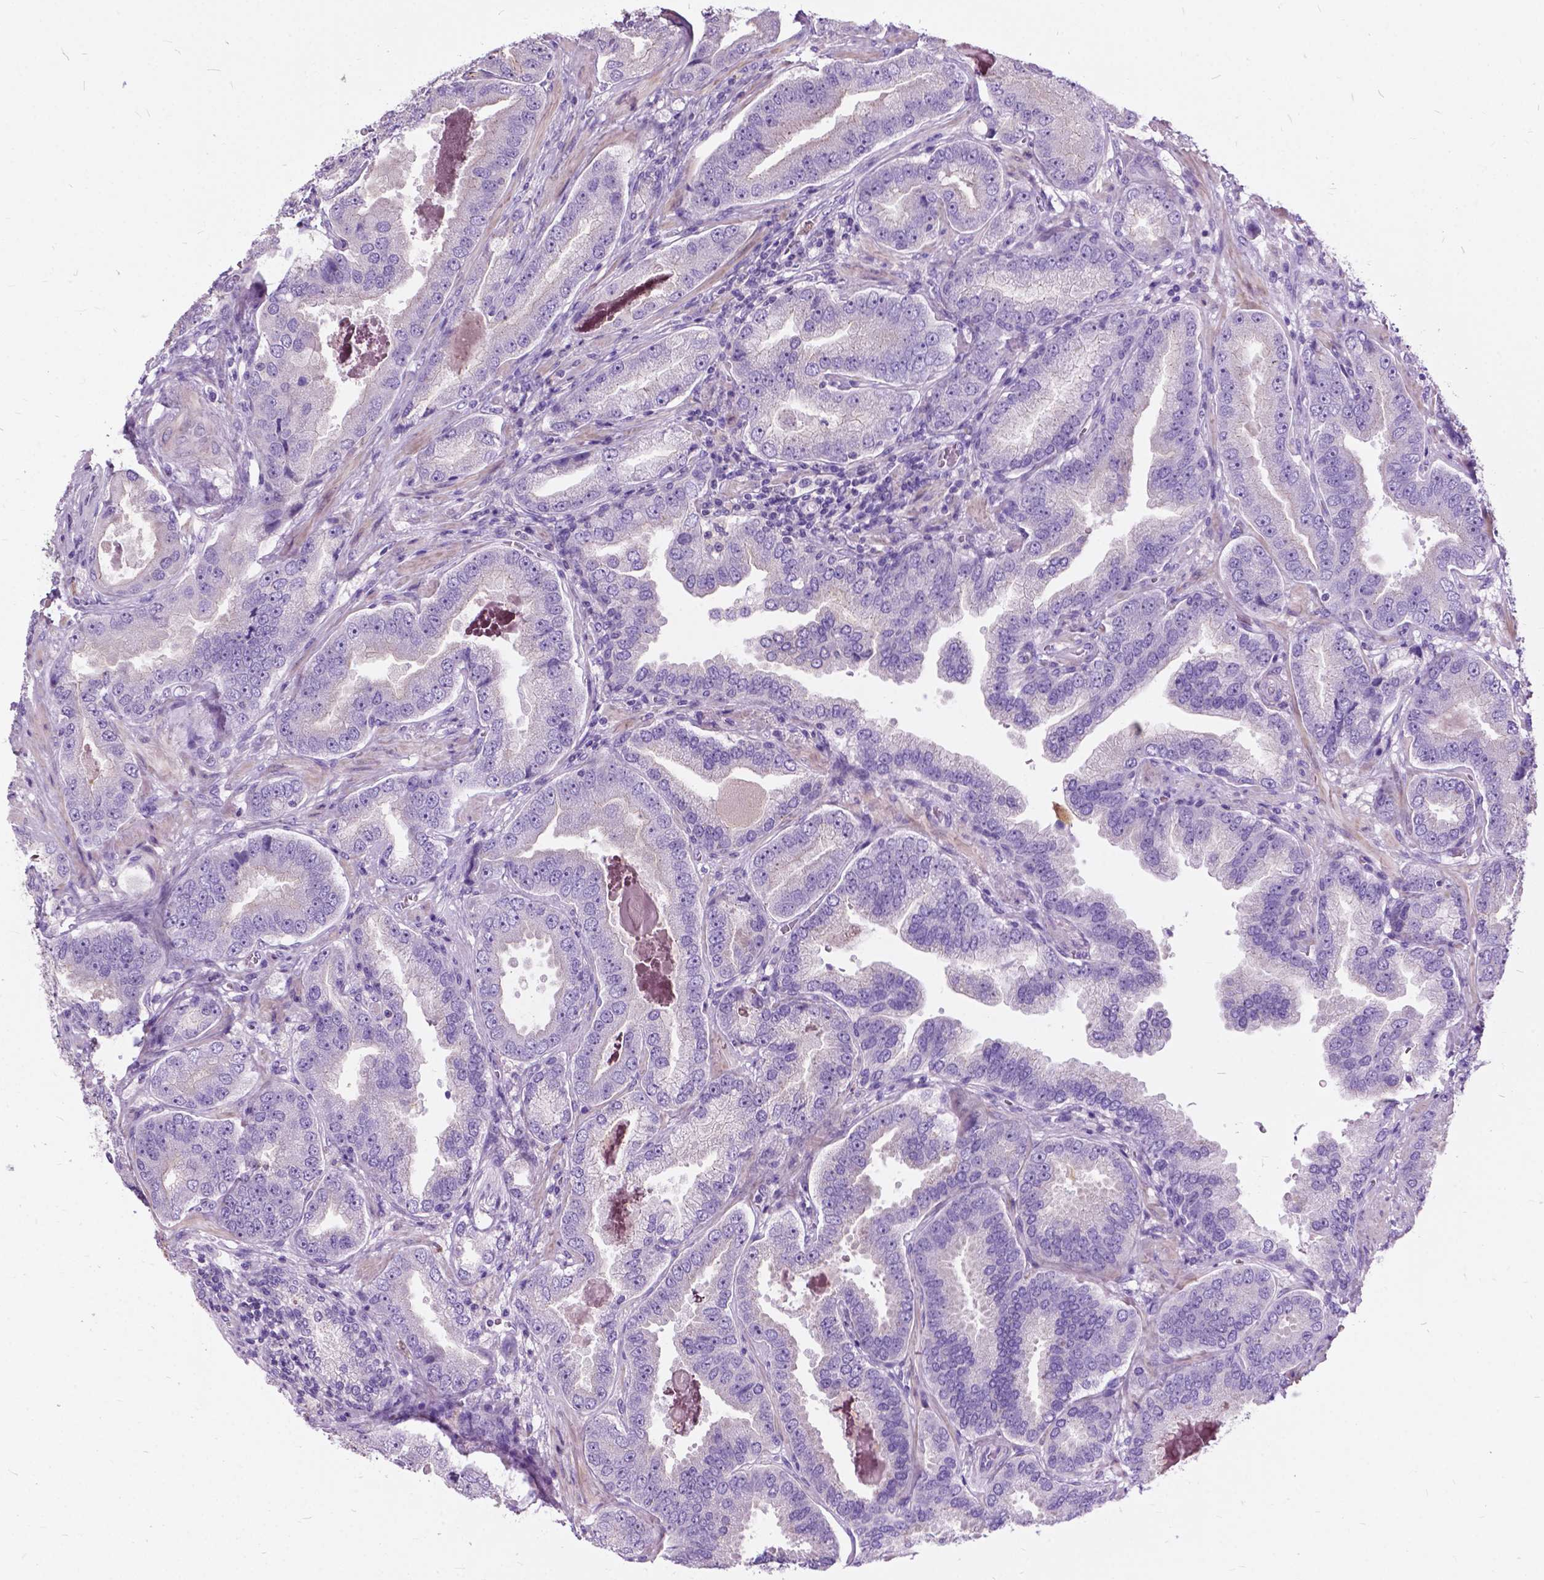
{"staining": {"intensity": "negative", "quantity": "none", "location": "none"}, "tissue": "prostate cancer", "cell_type": "Tumor cells", "image_type": "cancer", "snomed": [{"axis": "morphology", "description": "Adenocarcinoma, NOS"}, {"axis": "topography", "description": "Prostate"}], "caption": "Tumor cells show no significant expression in prostate cancer. Nuclei are stained in blue.", "gene": "PRR35", "patient": {"sex": "male", "age": 64}}